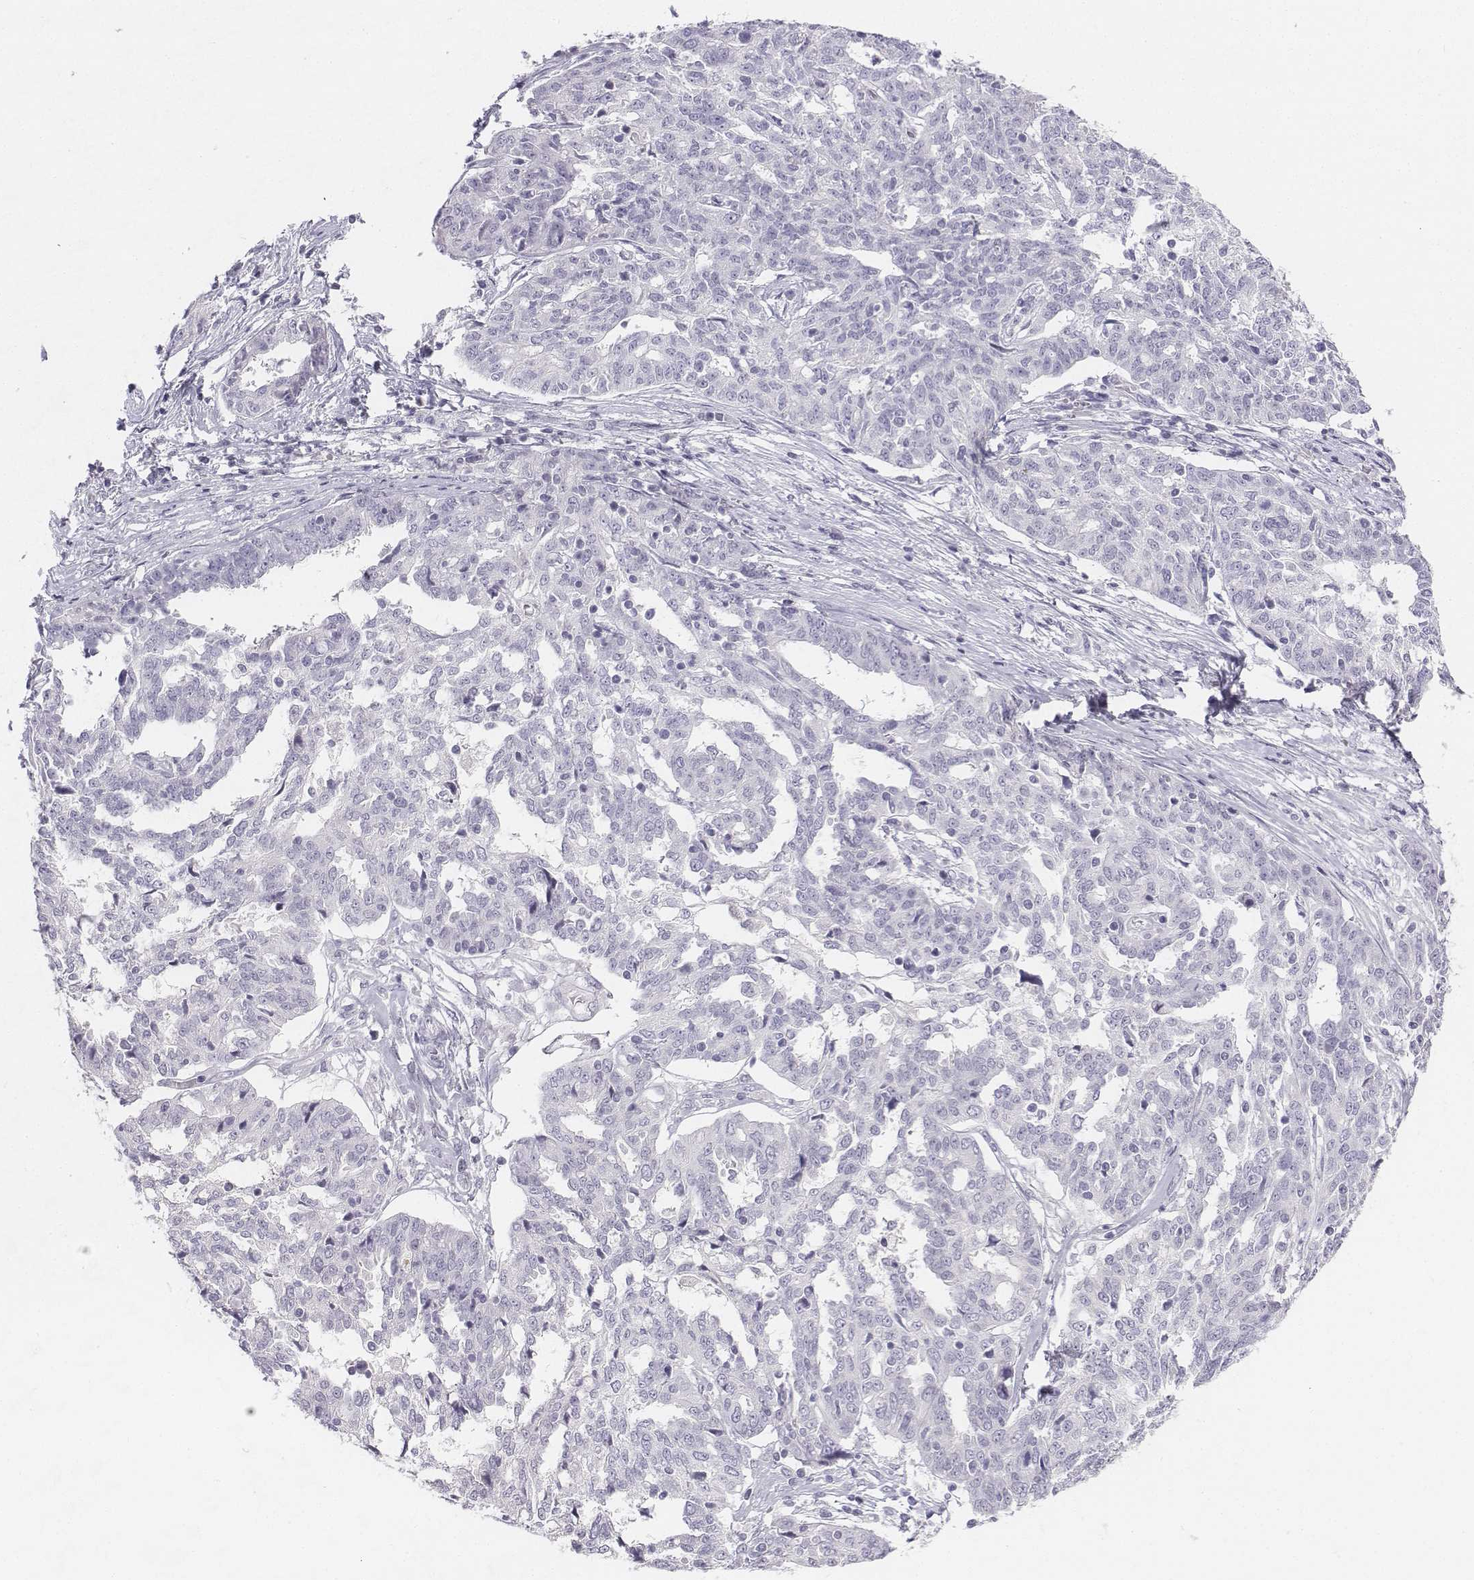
{"staining": {"intensity": "negative", "quantity": "none", "location": "none"}, "tissue": "ovarian cancer", "cell_type": "Tumor cells", "image_type": "cancer", "snomed": [{"axis": "morphology", "description": "Cystadenocarcinoma, serous, NOS"}, {"axis": "topography", "description": "Ovary"}], "caption": "Immunohistochemical staining of human ovarian serous cystadenocarcinoma displays no significant expression in tumor cells. (Brightfield microscopy of DAB immunohistochemistry (IHC) at high magnification).", "gene": "UCN2", "patient": {"sex": "female", "age": 67}}